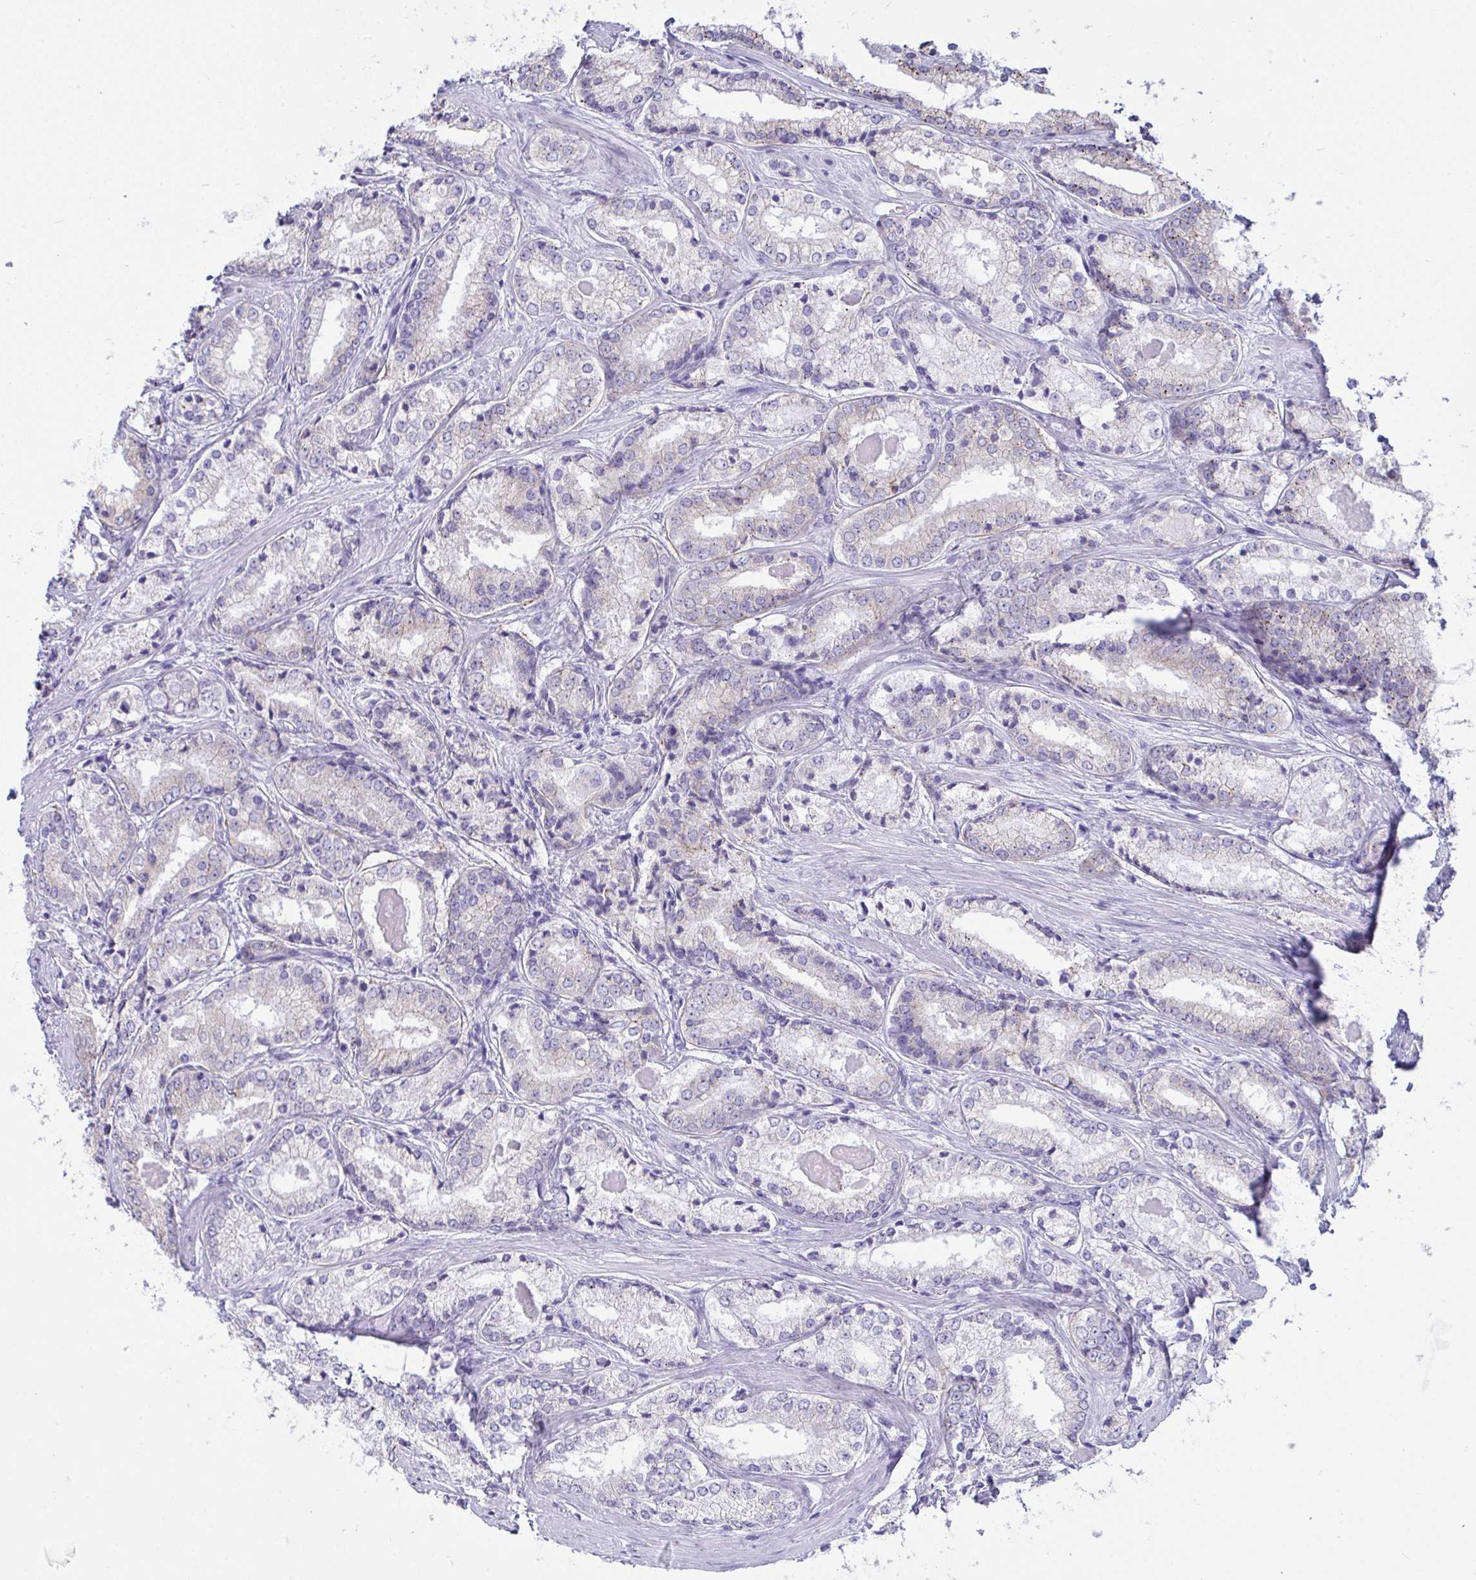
{"staining": {"intensity": "weak", "quantity": "<25%", "location": "cytoplasmic/membranous"}, "tissue": "prostate cancer", "cell_type": "Tumor cells", "image_type": "cancer", "snomed": [{"axis": "morphology", "description": "Adenocarcinoma, NOS"}, {"axis": "morphology", "description": "Adenocarcinoma, Low grade"}, {"axis": "topography", "description": "Prostate"}], "caption": "This is an immunohistochemistry photomicrograph of prostate adenocarcinoma. There is no expression in tumor cells.", "gene": "GLB1L2", "patient": {"sex": "male", "age": 68}}